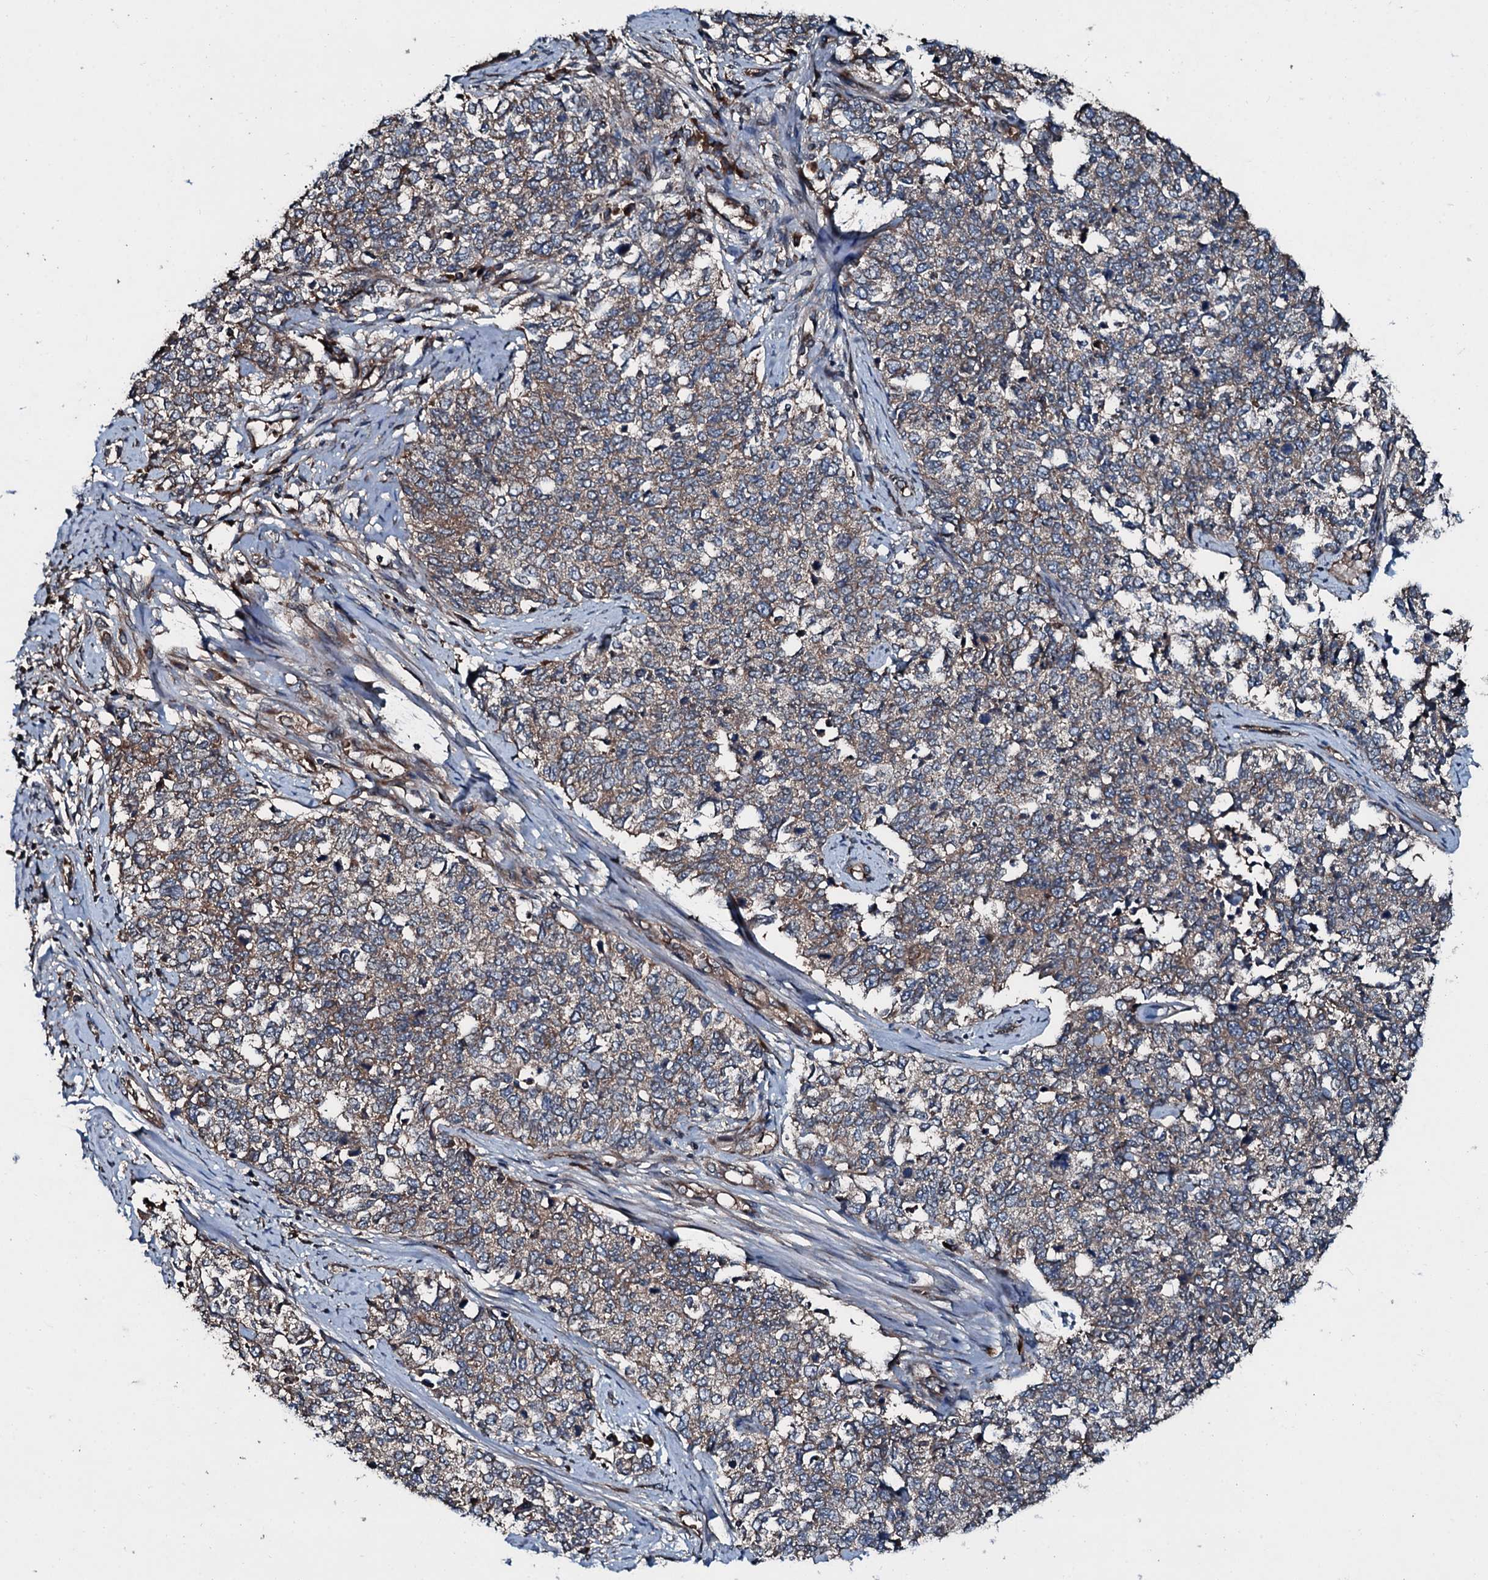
{"staining": {"intensity": "moderate", "quantity": ">75%", "location": "cytoplasmic/membranous"}, "tissue": "cervical cancer", "cell_type": "Tumor cells", "image_type": "cancer", "snomed": [{"axis": "morphology", "description": "Squamous cell carcinoma, NOS"}, {"axis": "topography", "description": "Cervix"}], "caption": "Protein analysis of cervical squamous cell carcinoma tissue shows moderate cytoplasmic/membranous expression in approximately >75% of tumor cells. The protein is shown in brown color, while the nuclei are stained blue.", "gene": "AARS1", "patient": {"sex": "female", "age": 63}}